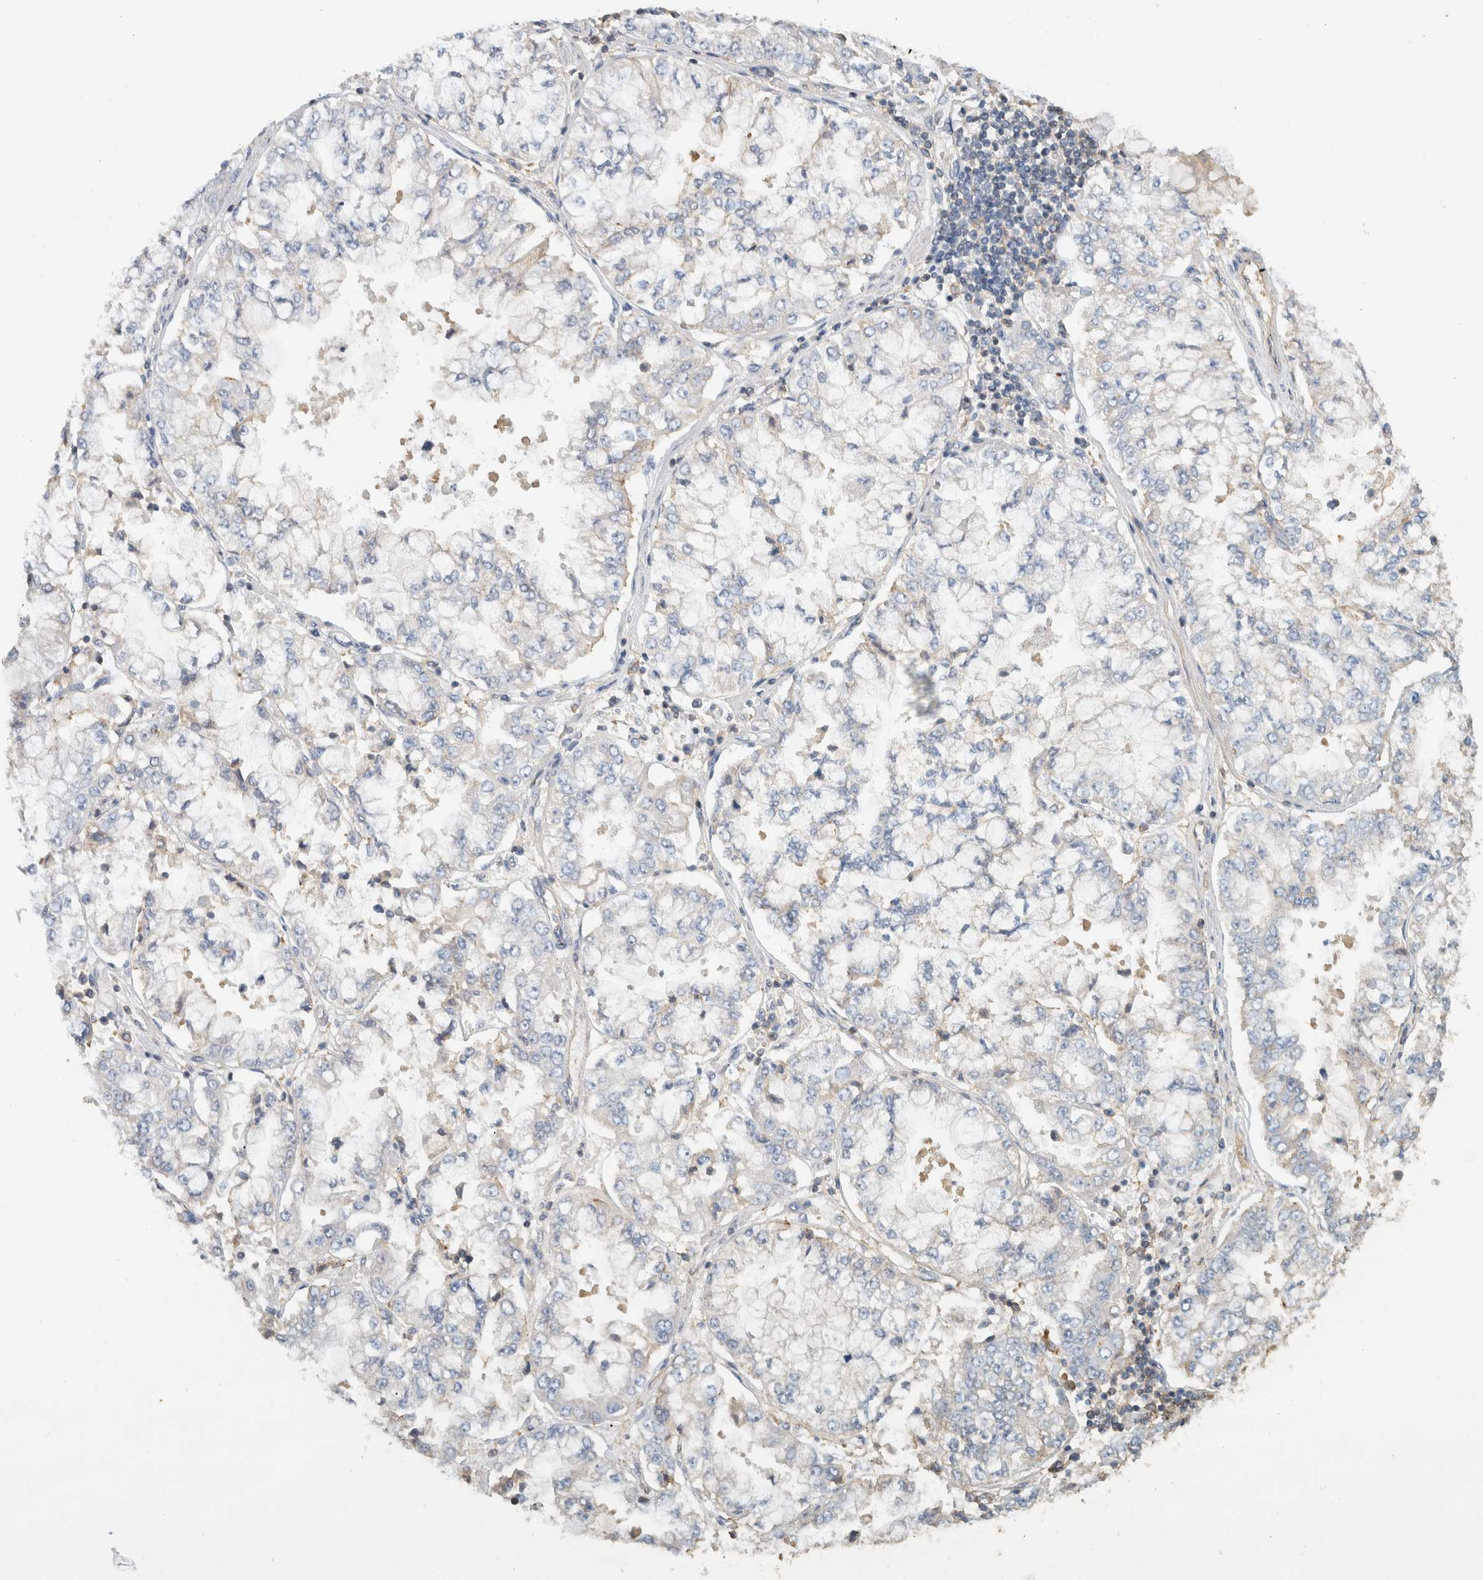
{"staining": {"intensity": "negative", "quantity": "none", "location": "none"}, "tissue": "stomach cancer", "cell_type": "Tumor cells", "image_type": "cancer", "snomed": [{"axis": "morphology", "description": "Adenocarcinoma, NOS"}, {"axis": "topography", "description": "Stomach"}], "caption": "Immunohistochemistry of stomach cancer exhibits no expression in tumor cells.", "gene": "EIF4G3", "patient": {"sex": "male", "age": 76}}